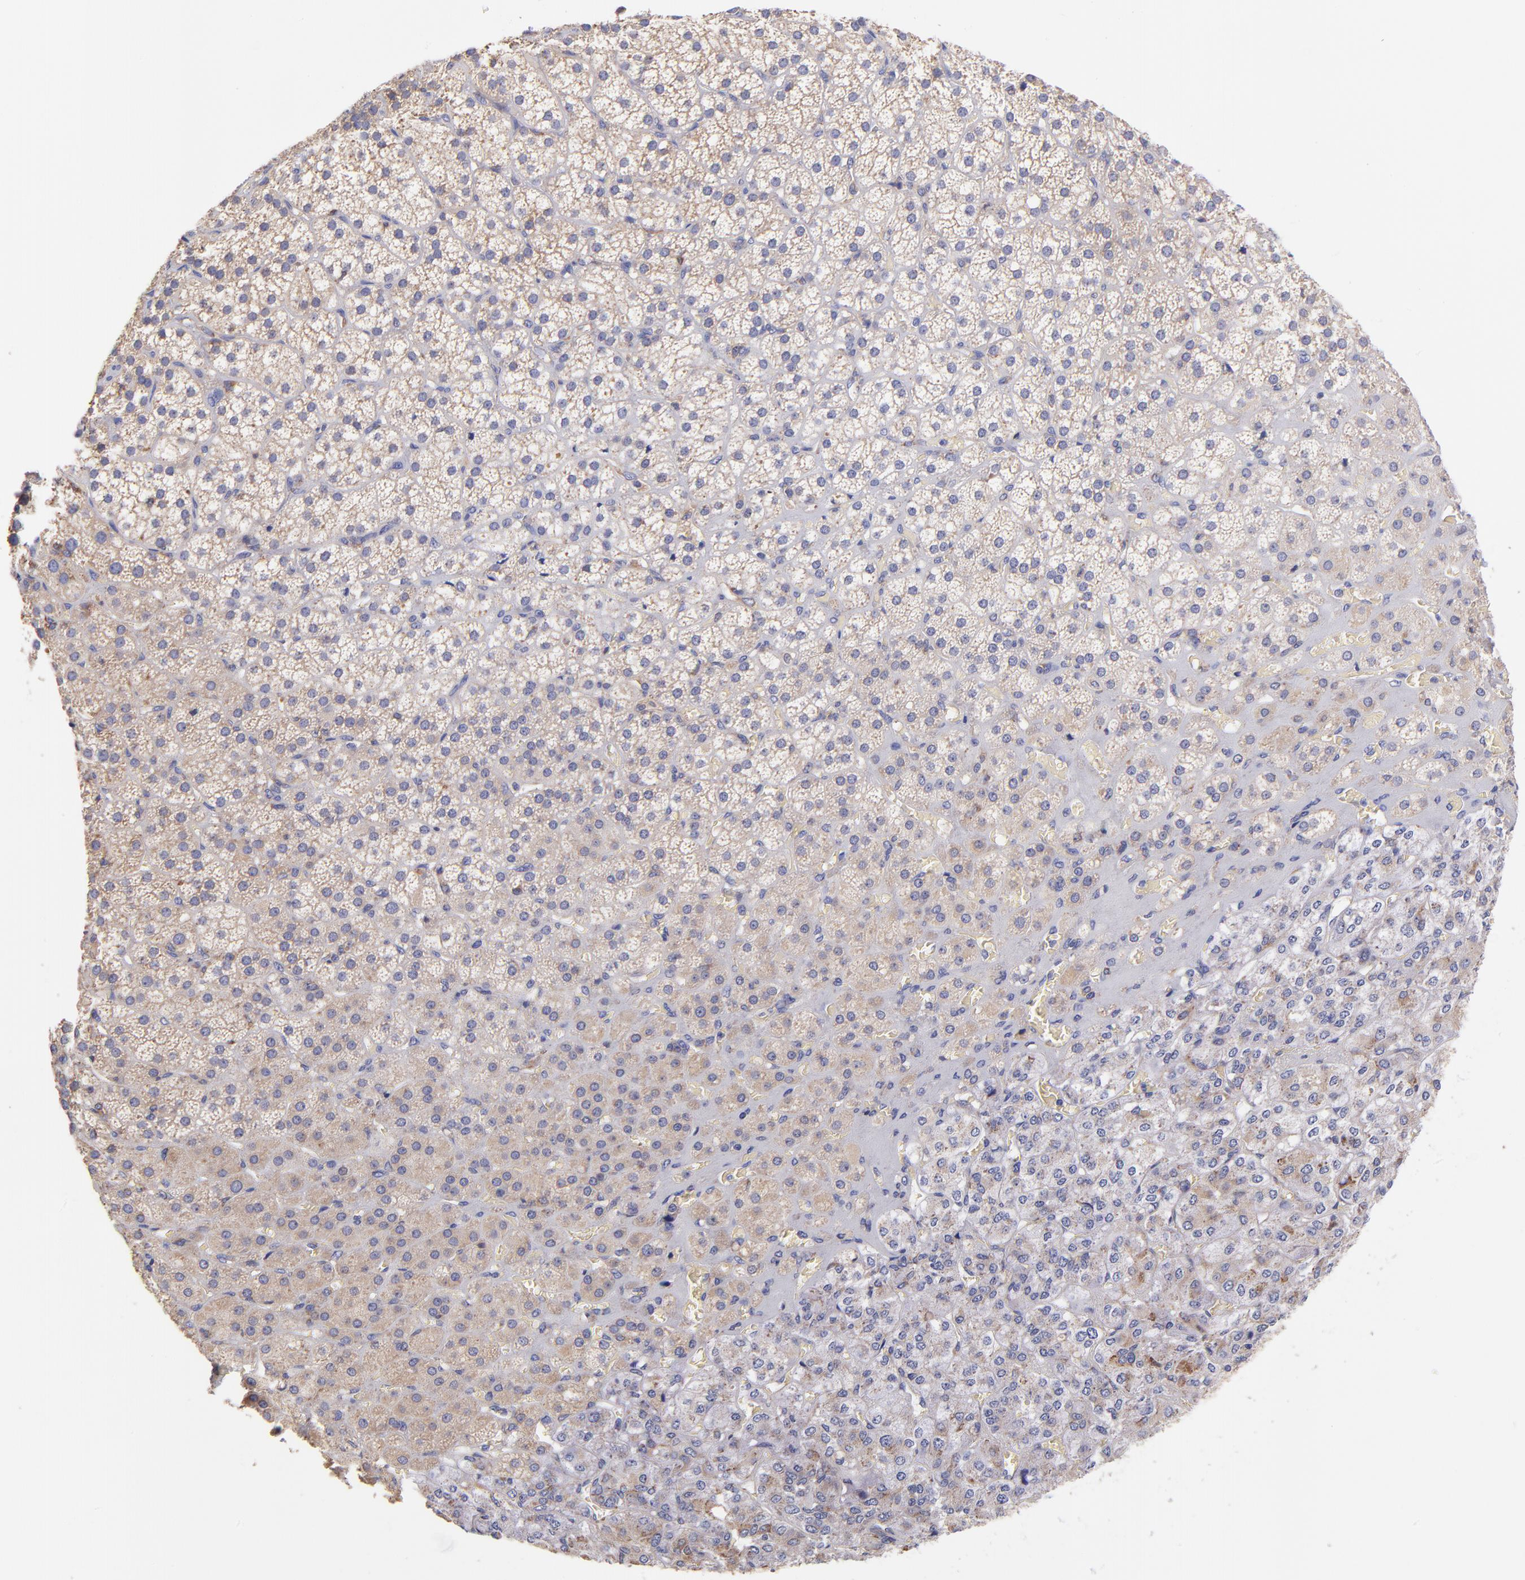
{"staining": {"intensity": "moderate", "quantity": "25%-75%", "location": "cytoplasmic/membranous"}, "tissue": "adrenal gland", "cell_type": "Glandular cells", "image_type": "normal", "snomed": [{"axis": "morphology", "description": "Normal tissue, NOS"}, {"axis": "topography", "description": "Adrenal gland"}], "caption": "A medium amount of moderate cytoplasmic/membranous expression is seen in about 25%-75% of glandular cells in benign adrenal gland. The protein of interest is shown in brown color, while the nuclei are stained blue.", "gene": "PREX1", "patient": {"sex": "female", "age": 71}}